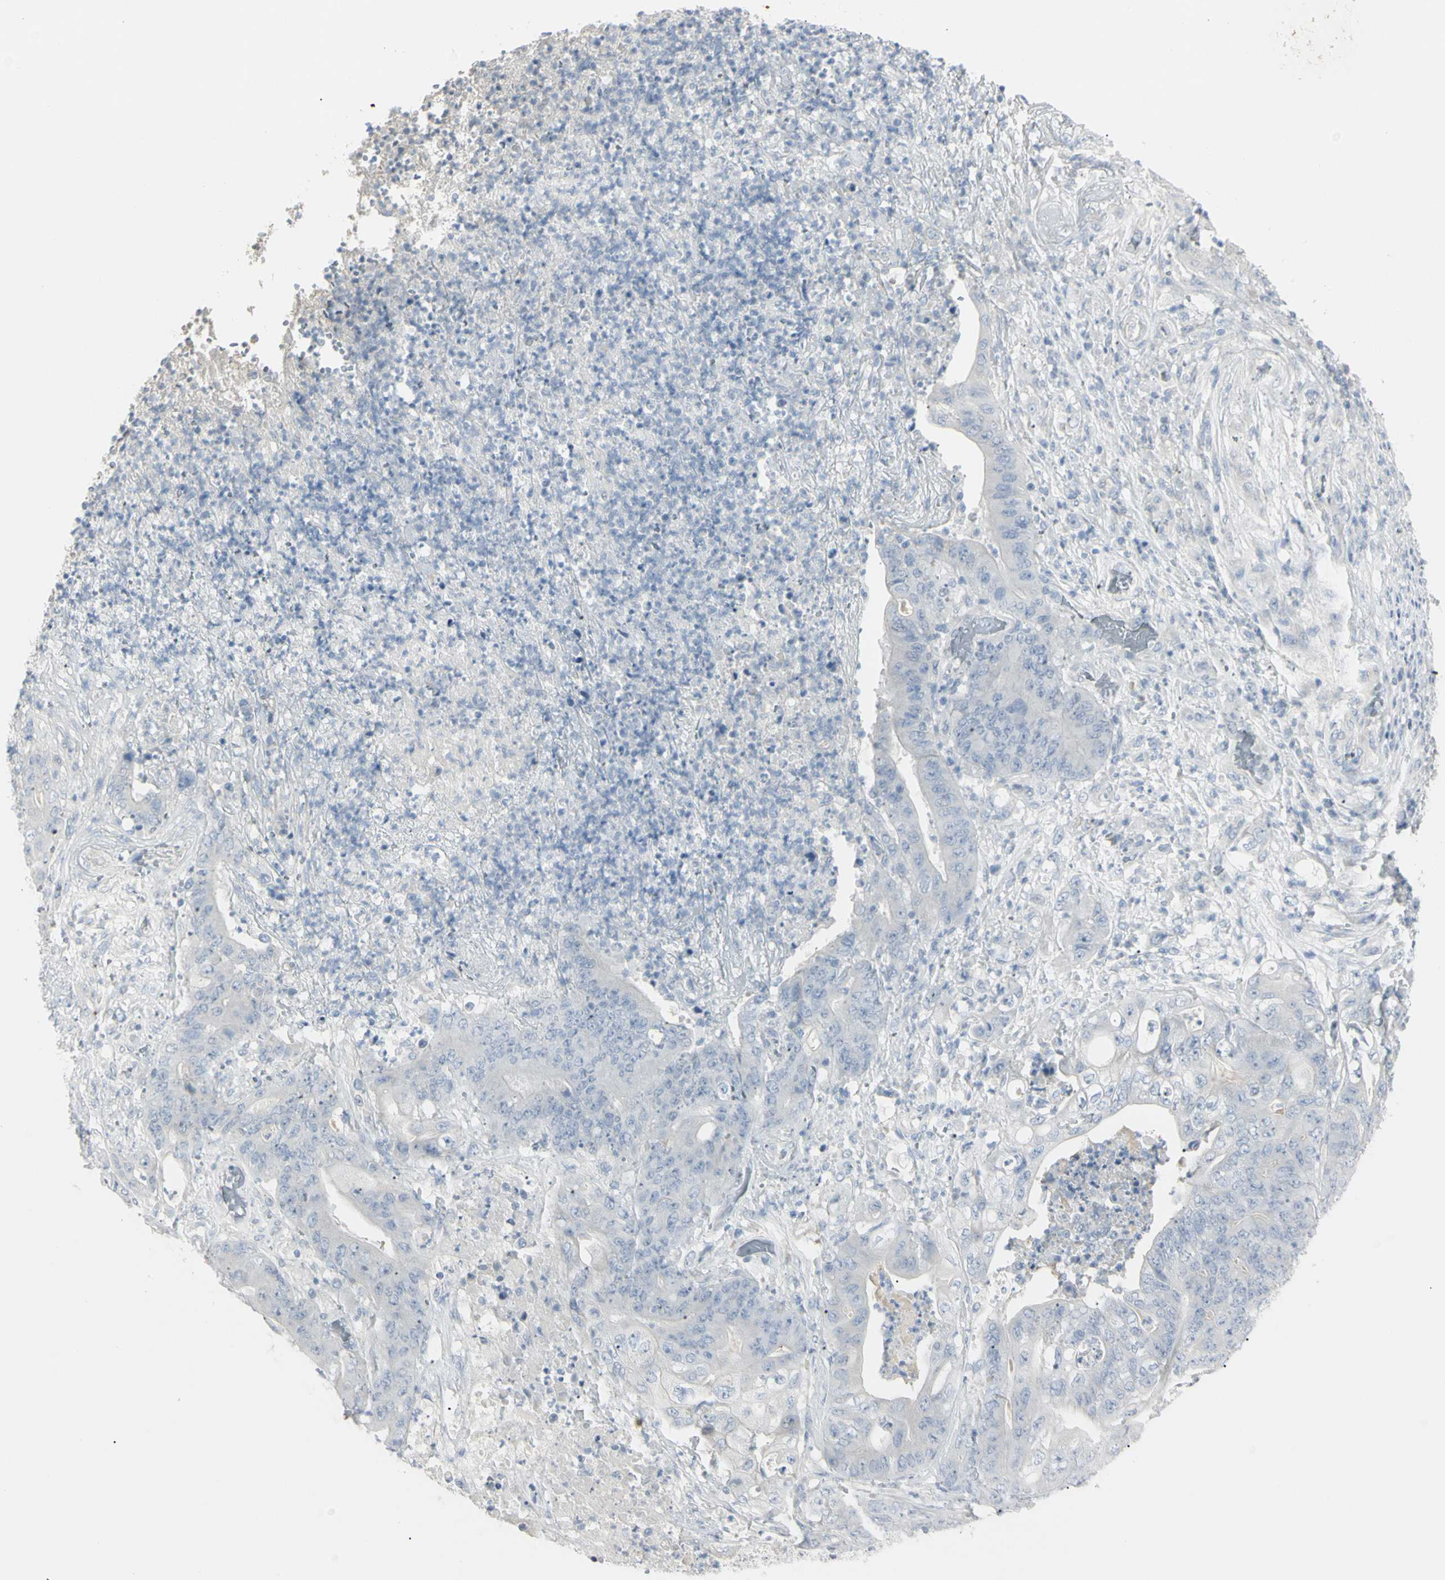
{"staining": {"intensity": "negative", "quantity": "none", "location": "none"}, "tissue": "stomach cancer", "cell_type": "Tumor cells", "image_type": "cancer", "snomed": [{"axis": "morphology", "description": "Adenocarcinoma, NOS"}, {"axis": "topography", "description": "Stomach"}], "caption": "This is a histopathology image of IHC staining of adenocarcinoma (stomach), which shows no positivity in tumor cells.", "gene": "PIP", "patient": {"sex": "female", "age": 73}}